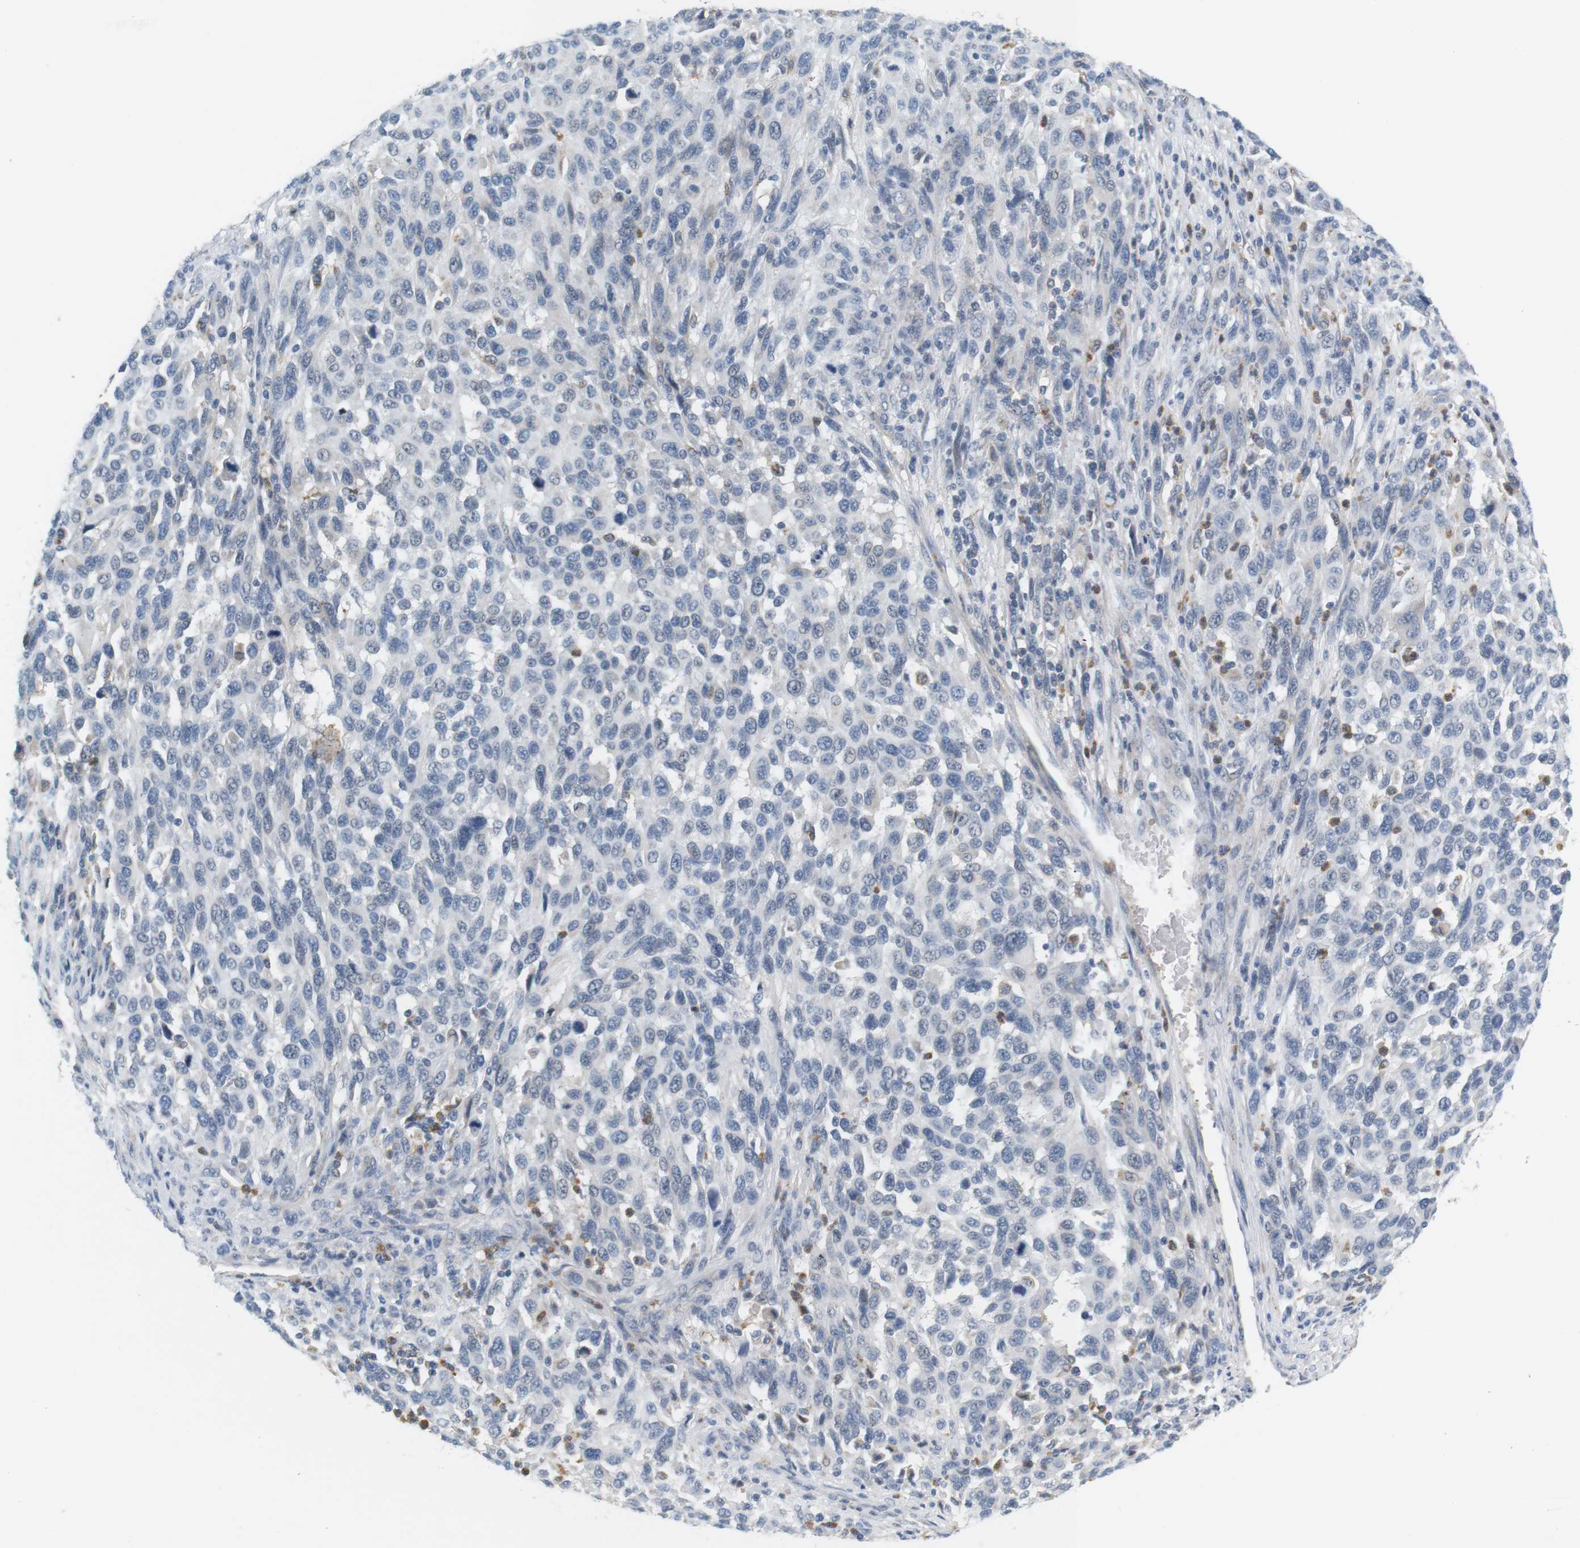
{"staining": {"intensity": "negative", "quantity": "none", "location": "none"}, "tissue": "melanoma", "cell_type": "Tumor cells", "image_type": "cancer", "snomed": [{"axis": "morphology", "description": "Malignant melanoma, Metastatic site"}, {"axis": "topography", "description": "Lymph node"}], "caption": "A photomicrograph of human malignant melanoma (metastatic site) is negative for staining in tumor cells.", "gene": "CD300E", "patient": {"sex": "male", "age": 61}}